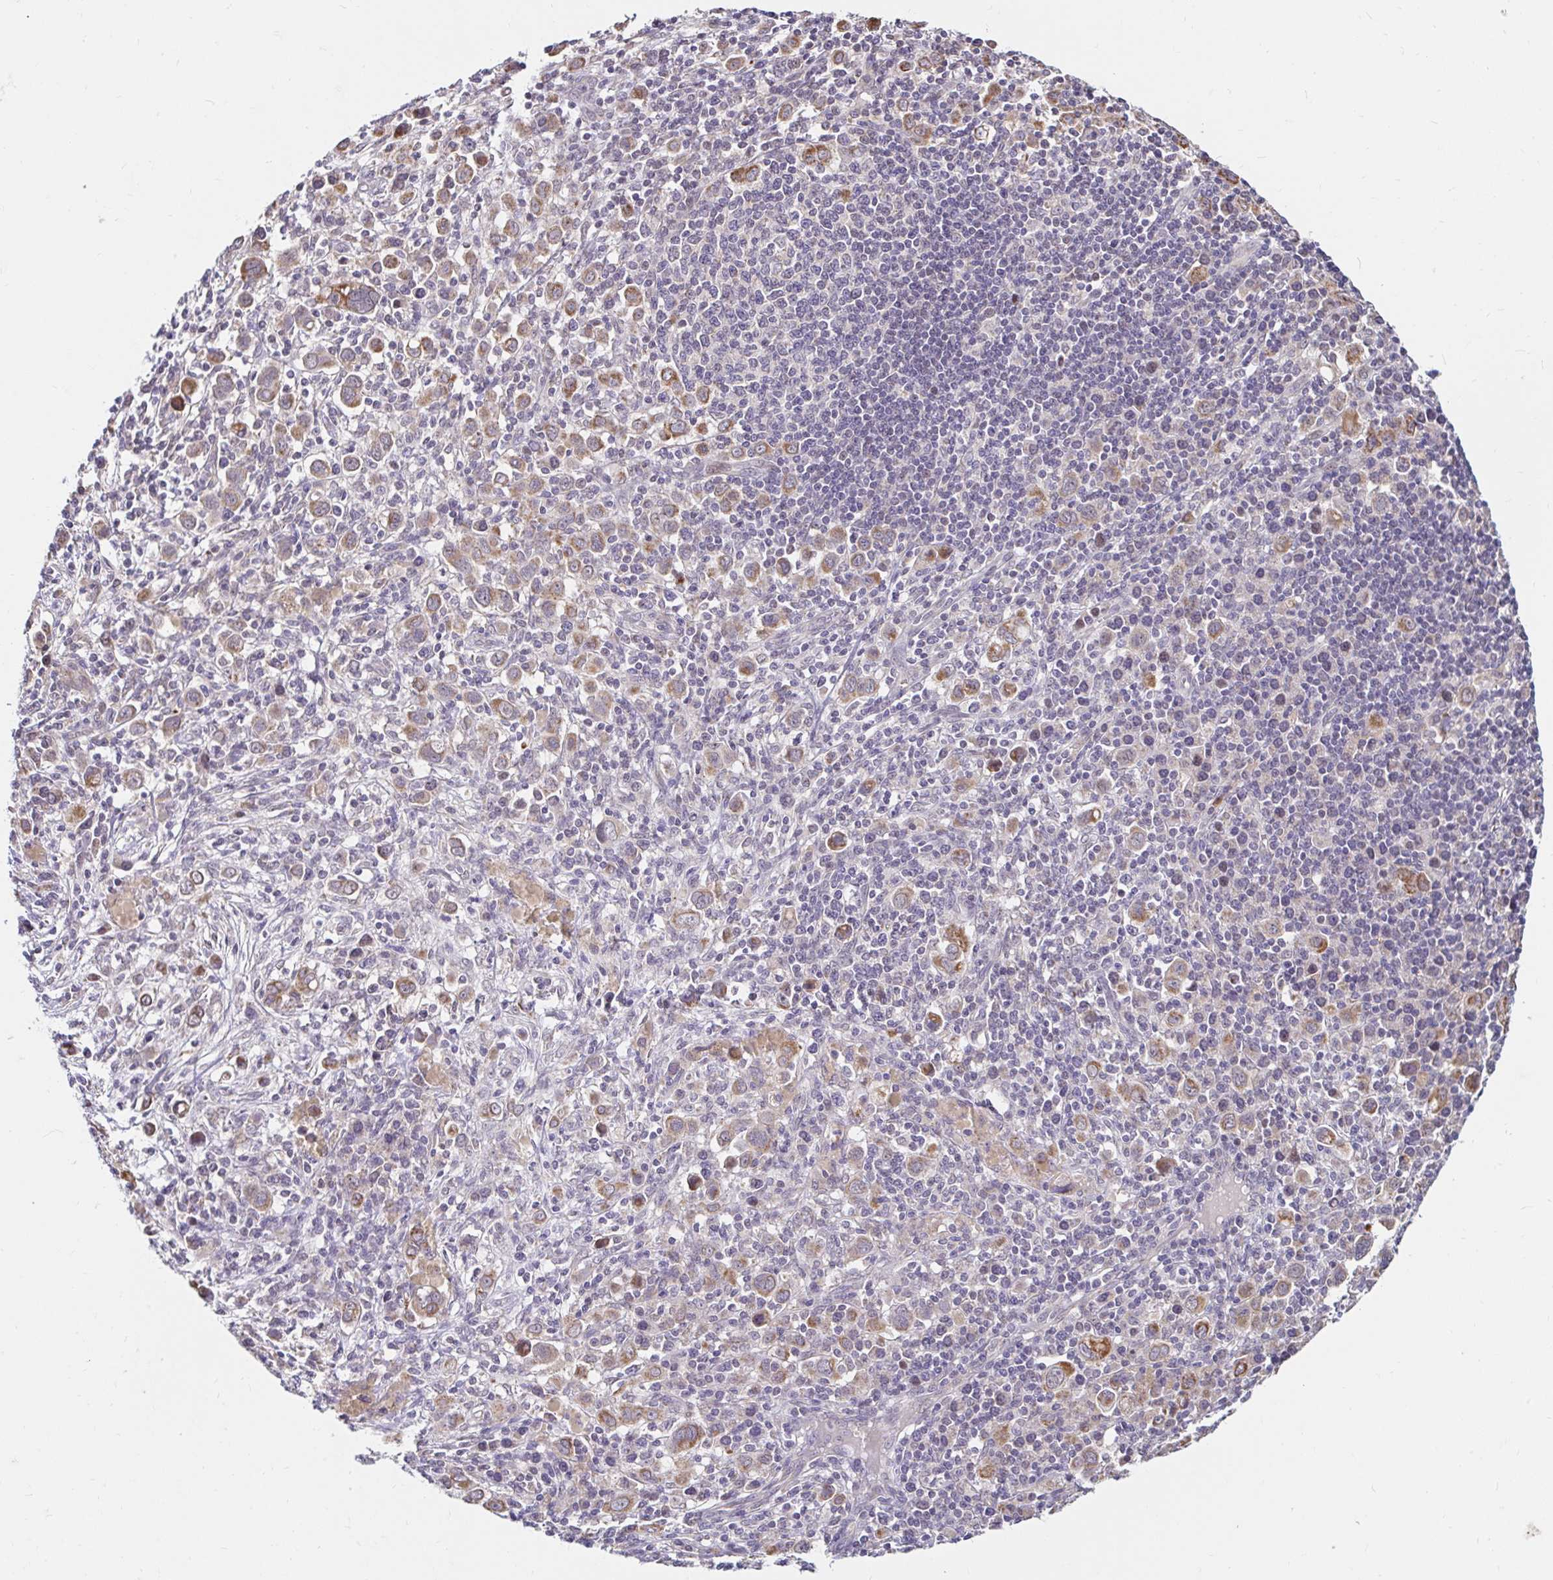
{"staining": {"intensity": "moderate", "quantity": ">75%", "location": "cytoplasmic/membranous"}, "tissue": "stomach cancer", "cell_type": "Tumor cells", "image_type": "cancer", "snomed": [{"axis": "morphology", "description": "Adenocarcinoma, NOS"}, {"axis": "topography", "description": "Stomach, upper"}], "caption": "Immunohistochemistry (IHC) histopathology image of neoplastic tissue: human stomach cancer (adenocarcinoma) stained using immunohistochemistry (IHC) displays medium levels of moderate protein expression localized specifically in the cytoplasmic/membranous of tumor cells, appearing as a cytoplasmic/membranous brown color.", "gene": "TIMM50", "patient": {"sex": "male", "age": 75}}